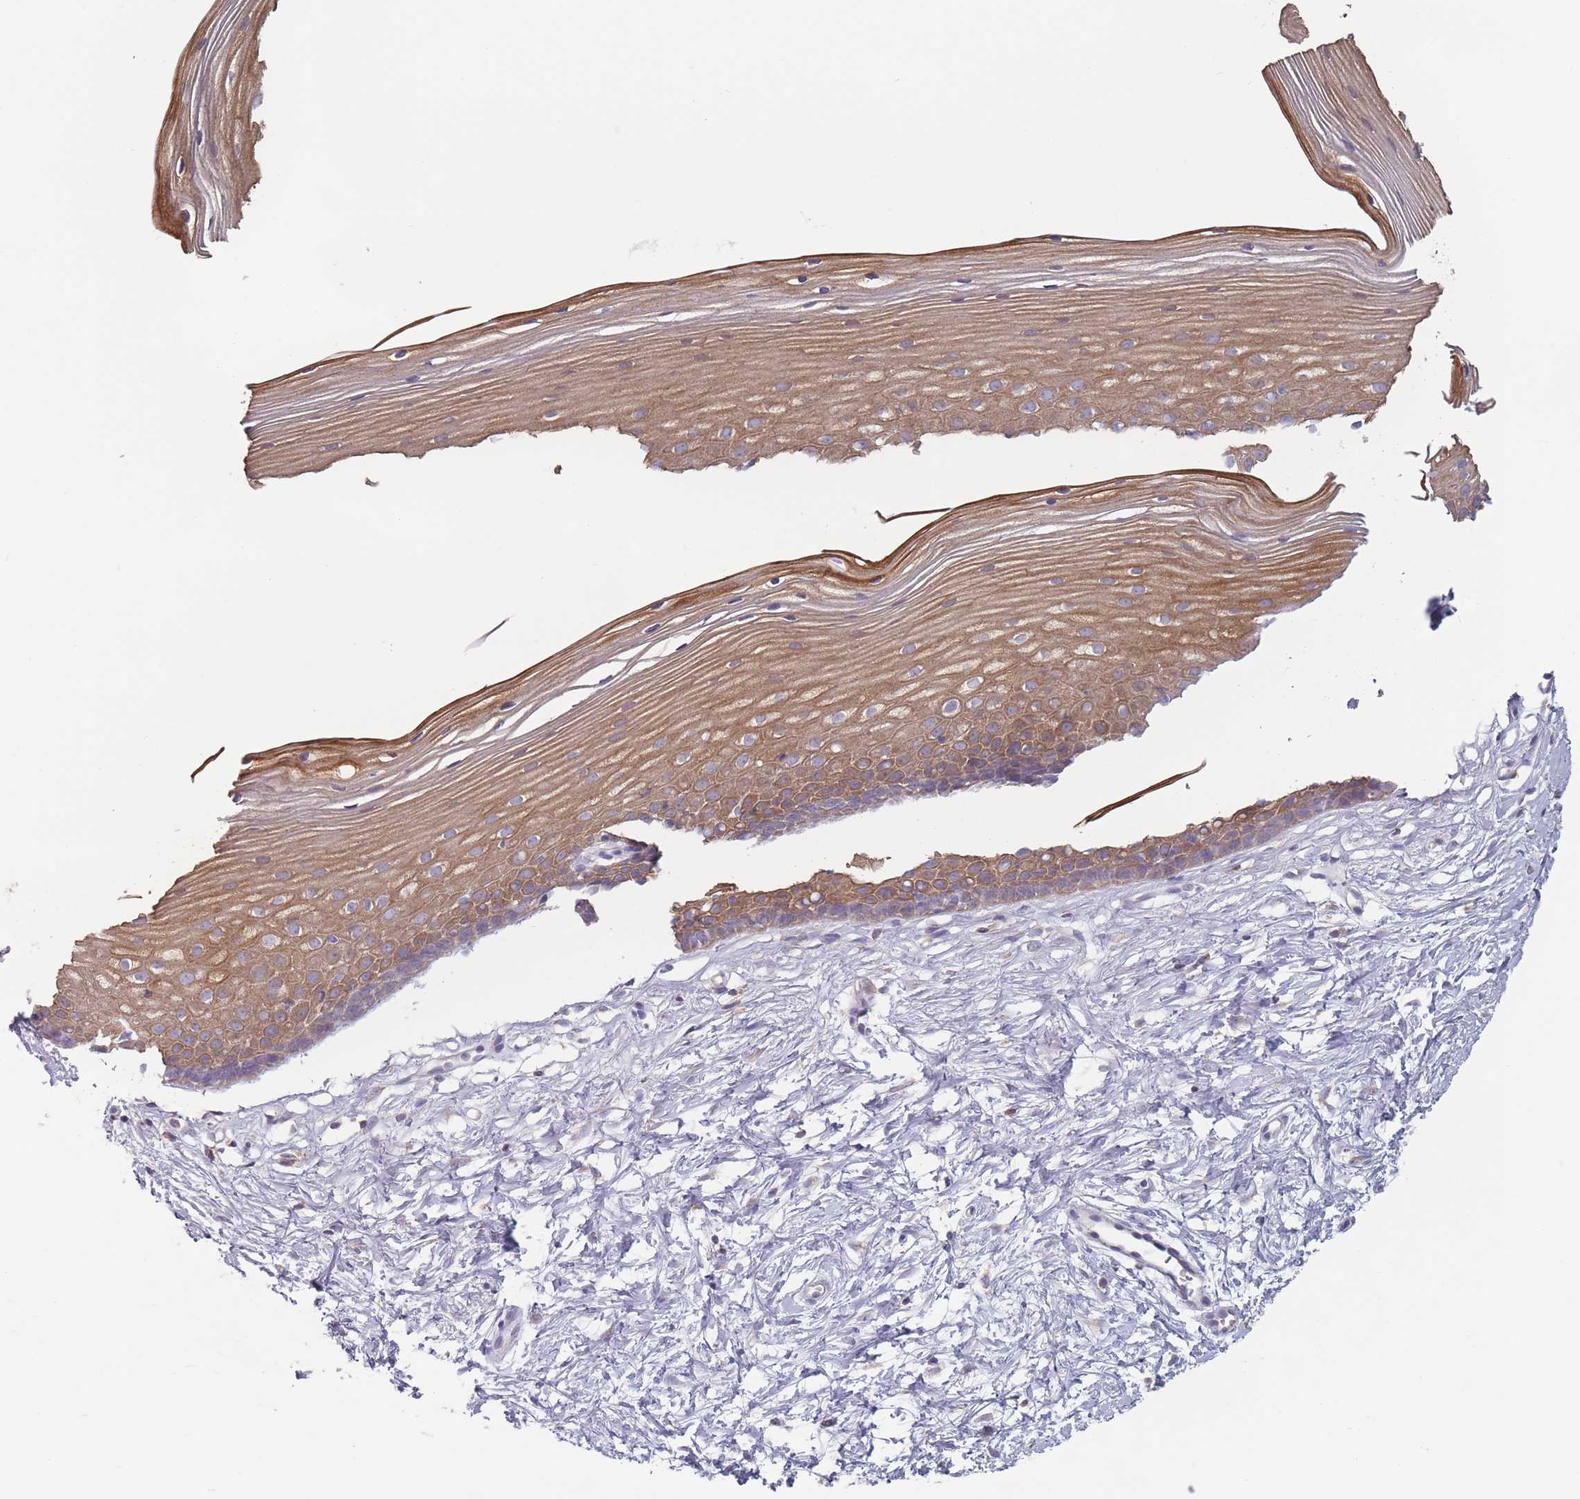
{"staining": {"intensity": "moderate", "quantity": ">75%", "location": "cytoplasmic/membranous"}, "tissue": "cervix", "cell_type": "Glandular cells", "image_type": "normal", "snomed": [{"axis": "morphology", "description": "Normal tissue, NOS"}, {"axis": "topography", "description": "Cervix"}], "caption": "This micrograph exhibits benign cervix stained with immunohistochemistry (IHC) to label a protein in brown. The cytoplasmic/membranous of glandular cells show moderate positivity for the protein. Nuclei are counter-stained blue.", "gene": "HSBP1L1", "patient": {"sex": "female", "age": 40}}